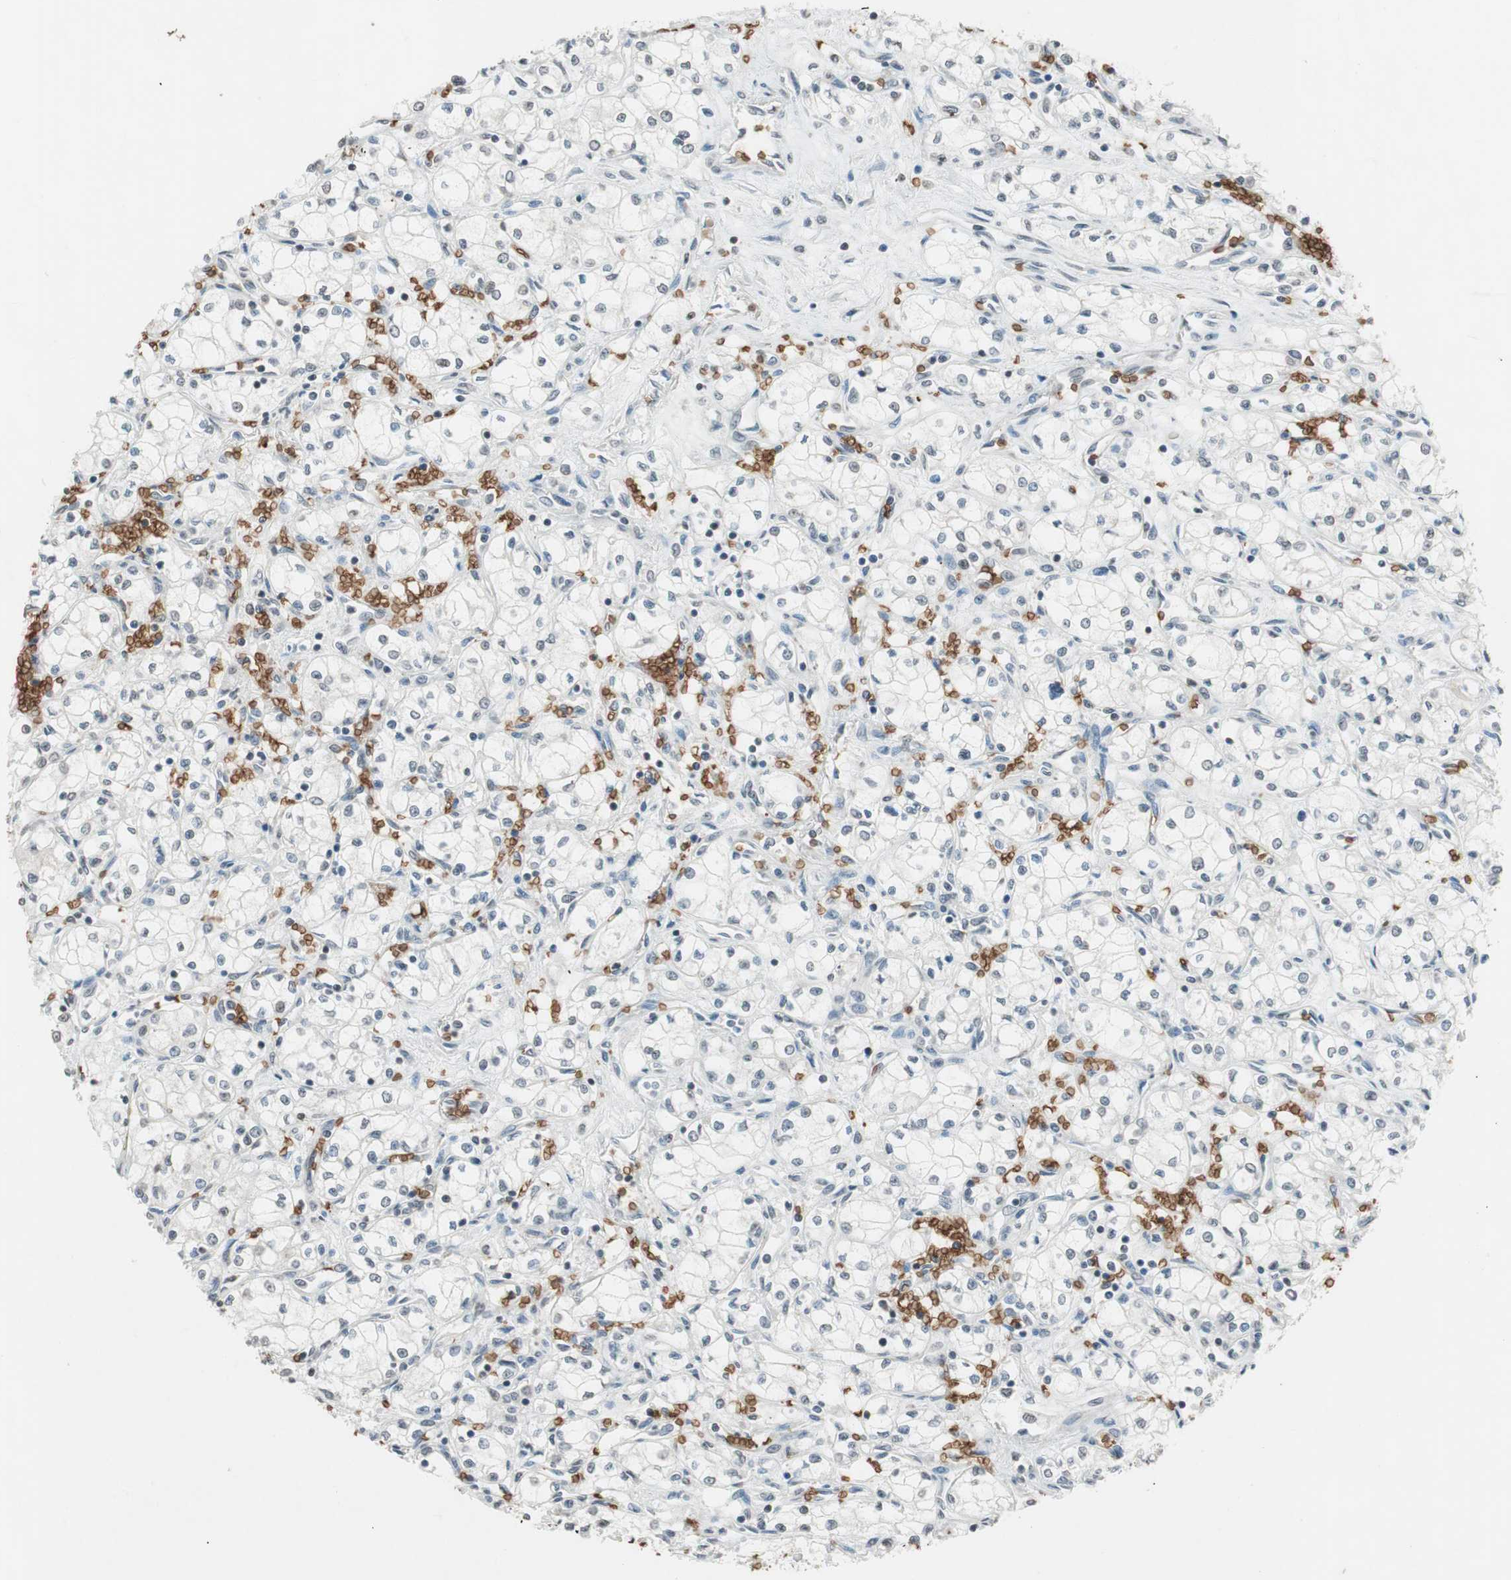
{"staining": {"intensity": "negative", "quantity": "none", "location": "none"}, "tissue": "renal cancer", "cell_type": "Tumor cells", "image_type": "cancer", "snomed": [{"axis": "morphology", "description": "Normal tissue, NOS"}, {"axis": "morphology", "description": "Adenocarcinoma, NOS"}, {"axis": "topography", "description": "Kidney"}], "caption": "Immunohistochemistry photomicrograph of neoplastic tissue: renal cancer (adenocarcinoma) stained with DAB (3,3'-diaminobenzidine) demonstrates no significant protein expression in tumor cells. (DAB (3,3'-diaminobenzidine) IHC visualized using brightfield microscopy, high magnification).", "gene": "GYPC", "patient": {"sex": "male", "age": 59}}